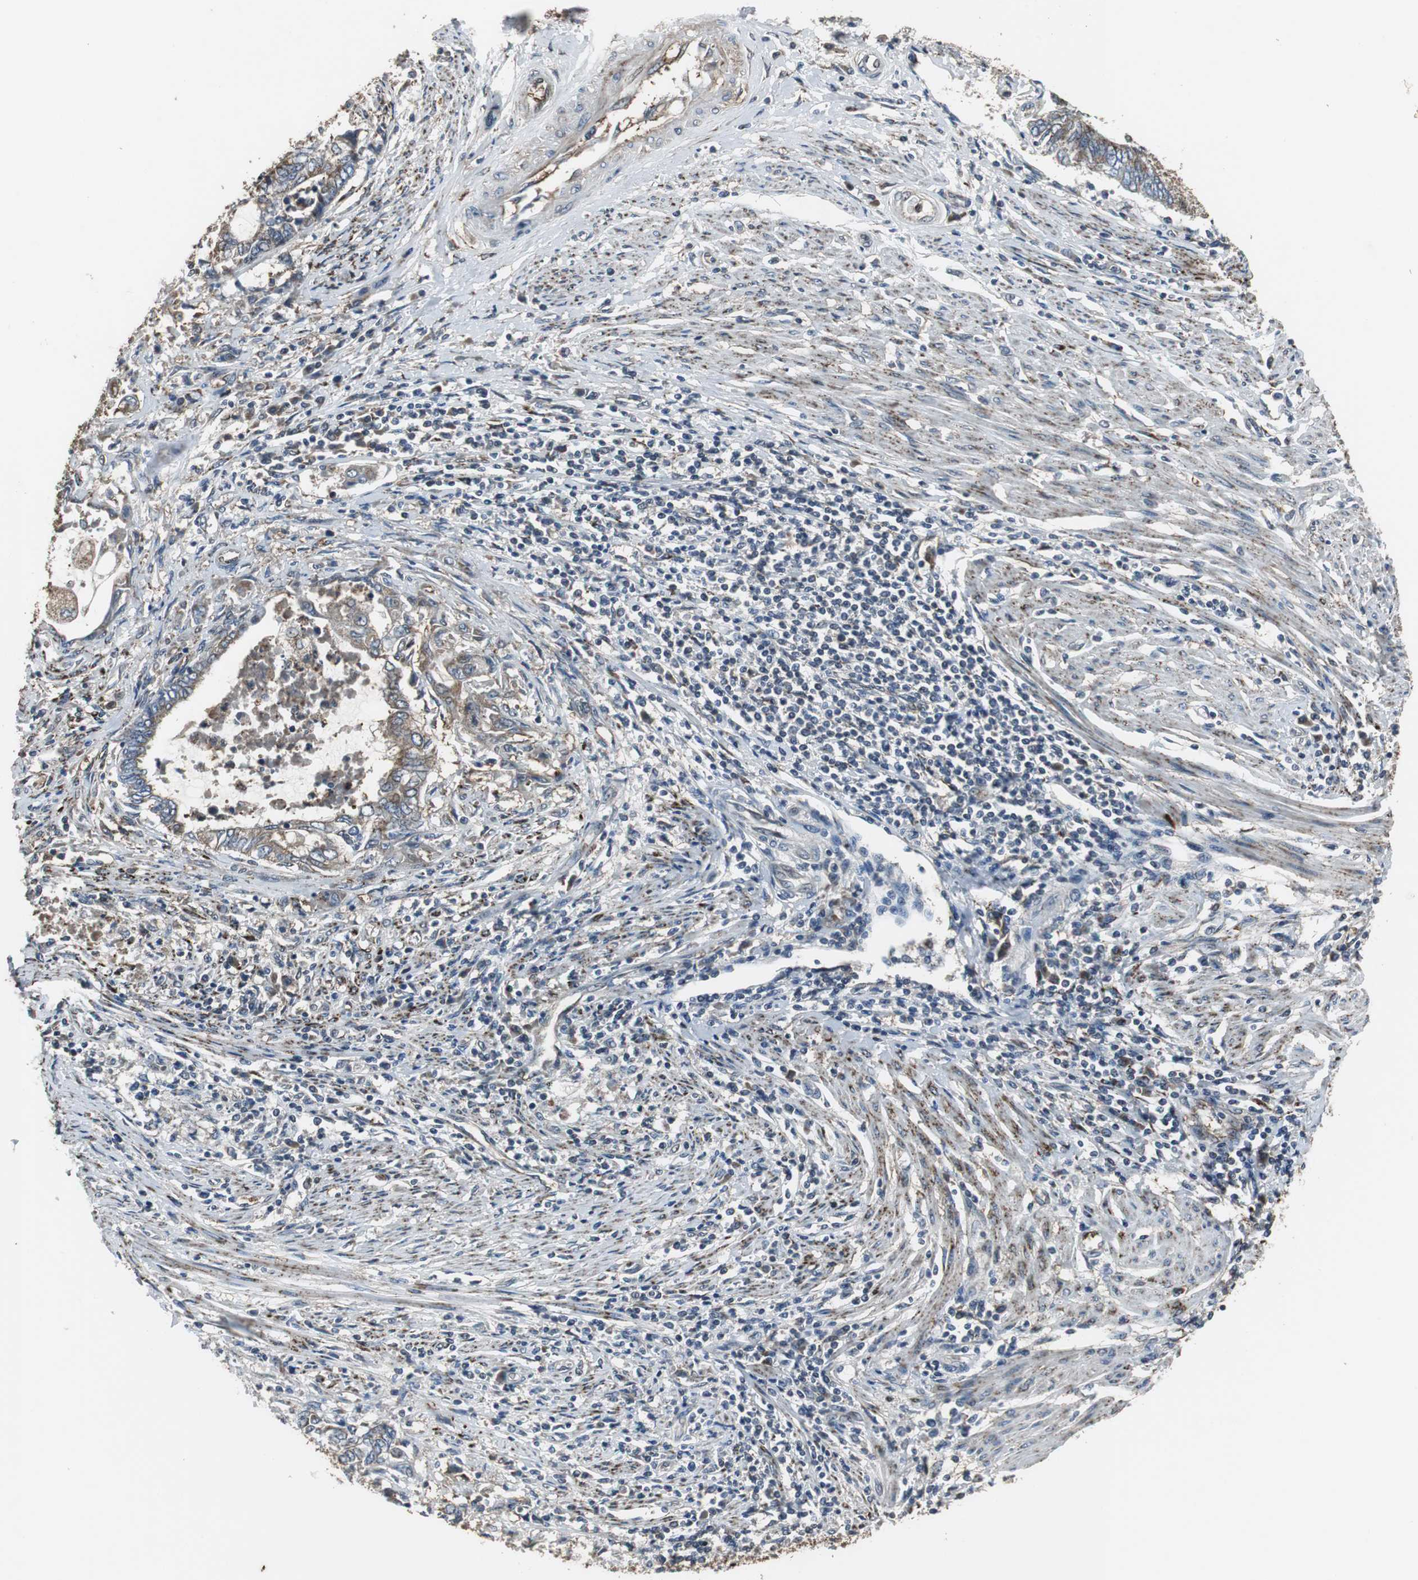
{"staining": {"intensity": "moderate", "quantity": ">75%", "location": "cytoplasmic/membranous"}, "tissue": "endometrial cancer", "cell_type": "Tumor cells", "image_type": "cancer", "snomed": [{"axis": "morphology", "description": "Adenocarcinoma, NOS"}, {"axis": "topography", "description": "Uterus"}, {"axis": "topography", "description": "Endometrium"}], "caption": "Immunohistochemistry of human adenocarcinoma (endometrial) reveals medium levels of moderate cytoplasmic/membranous staining in approximately >75% of tumor cells. (DAB (3,3'-diaminobenzidine) = brown stain, brightfield microscopy at high magnification).", "gene": "JTB", "patient": {"sex": "female", "age": 70}}